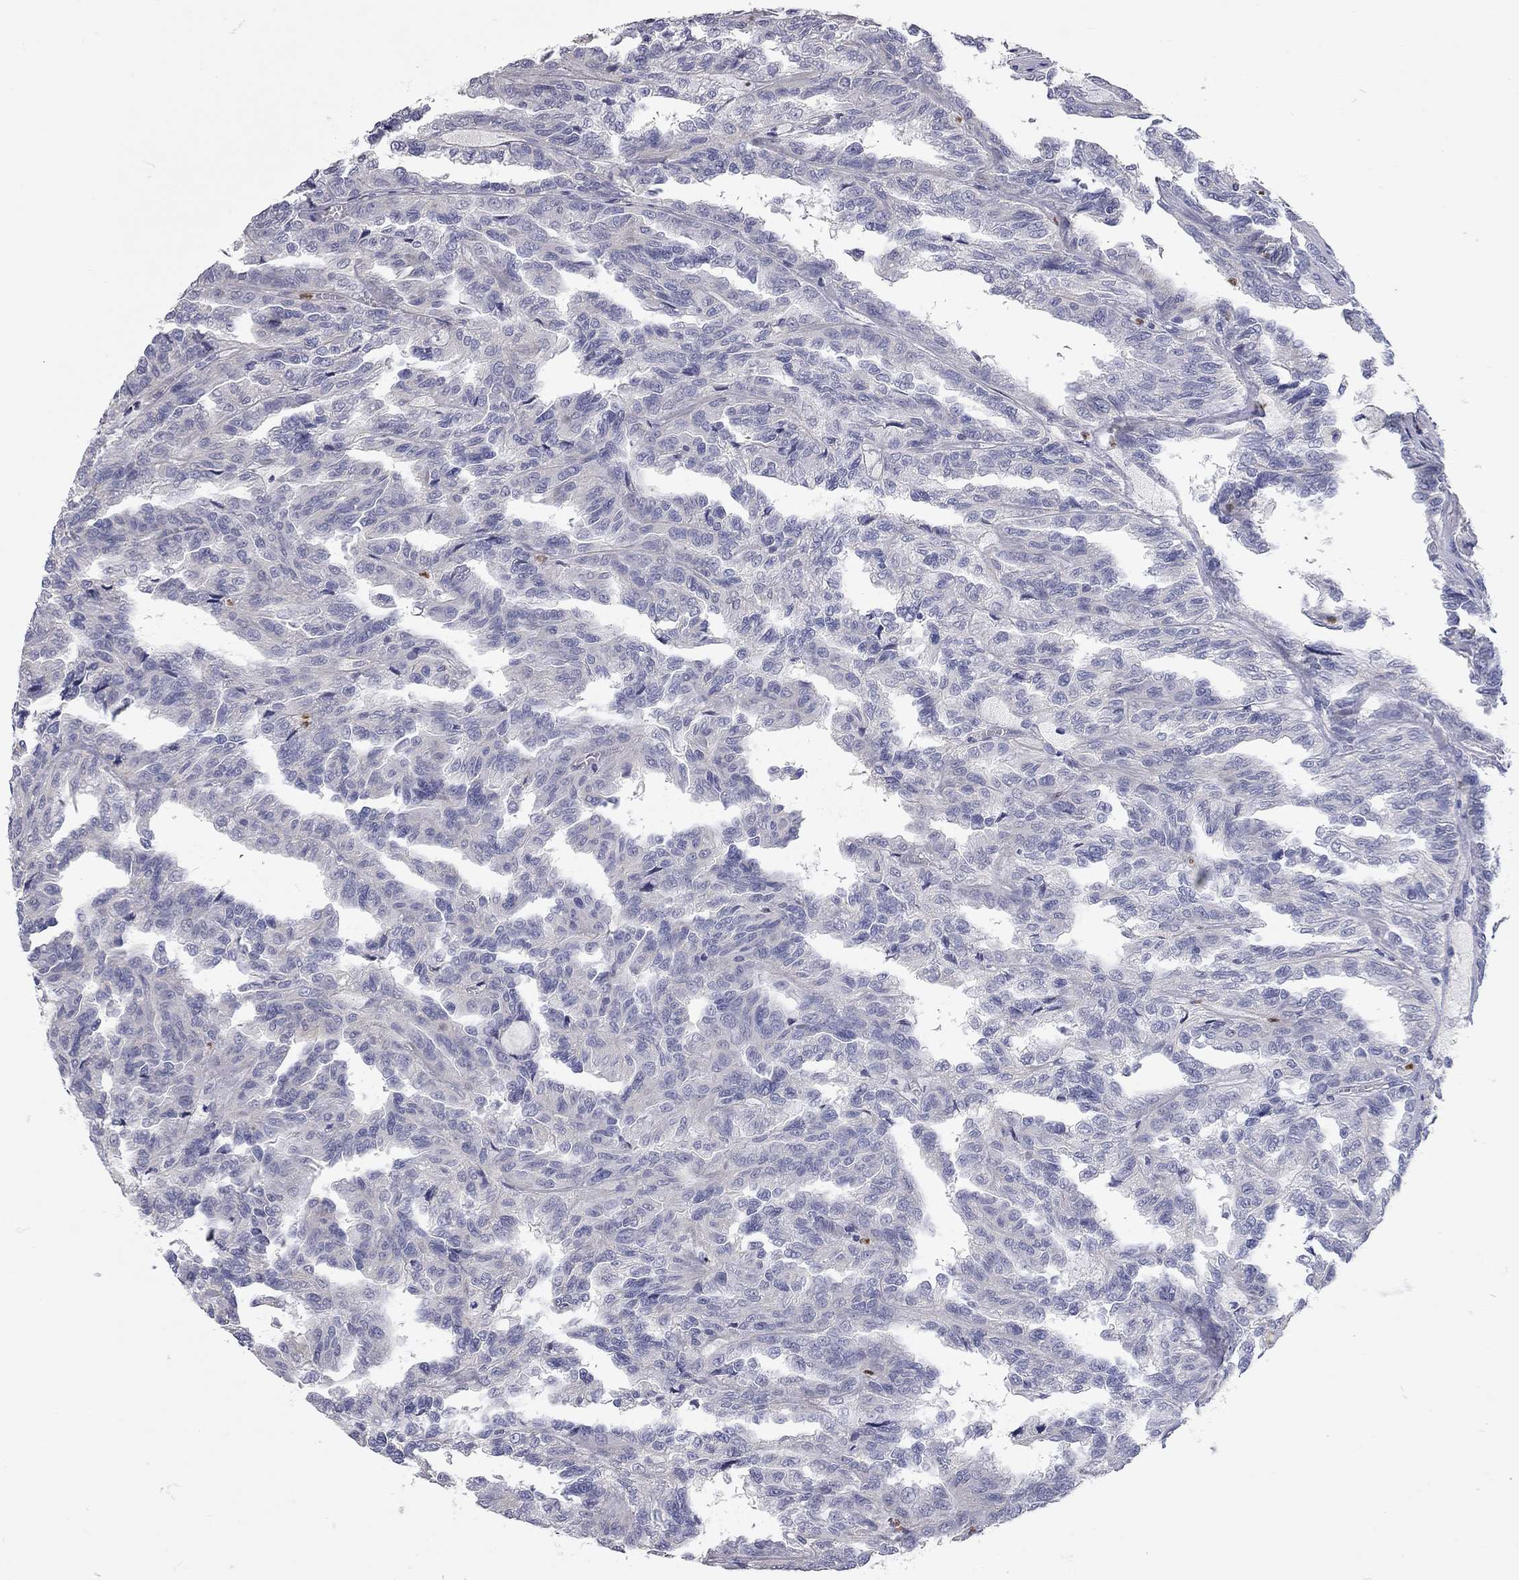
{"staining": {"intensity": "negative", "quantity": "none", "location": "none"}, "tissue": "renal cancer", "cell_type": "Tumor cells", "image_type": "cancer", "snomed": [{"axis": "morphology", "description": "Adenocarcinoma, NOS"}, {"axis": "topography", "description": "Kidney"}], "caption": "Immunohistochemistry of renal cancer reveals no staining in tumor cells.", "gene": "C10orf90", "patient": {"sex": "male", "age": 79}}